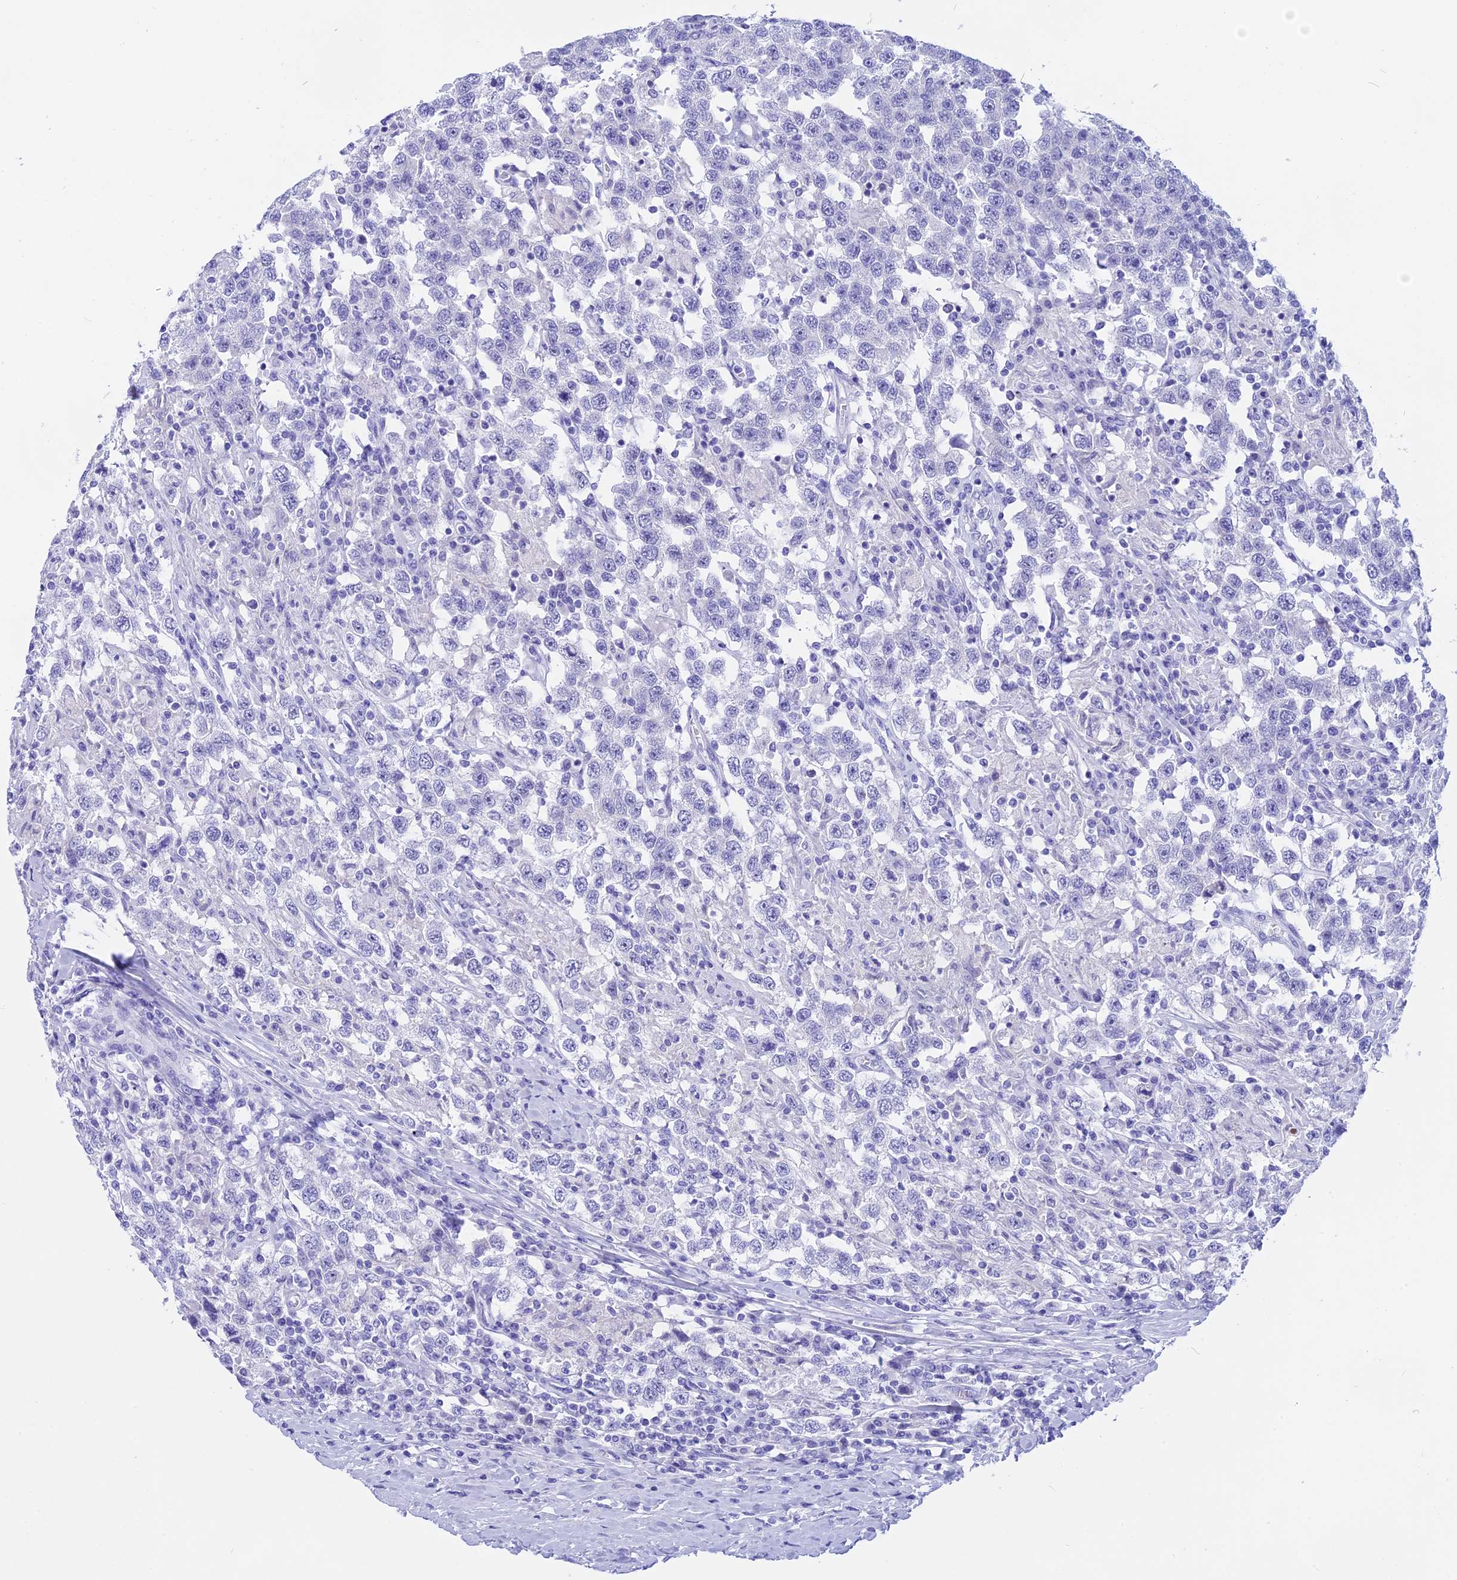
{"staining": {"intensity": "negative", "quantity": "none", "location": "none"}, "tissue": "testis cancer", "cell_type": "Tumor cells", "image_type": "cancer", "snomed": [{"axis": "morphology", "description": "Seminoma, NOS"}, {"axis": "topography", "description": "Testis"}], "caption": "Tumor cells are negative for protein expression in human seminoma (testis).", "gene": "ISCA1", "patient": {"sex": "male", "age": 41}}